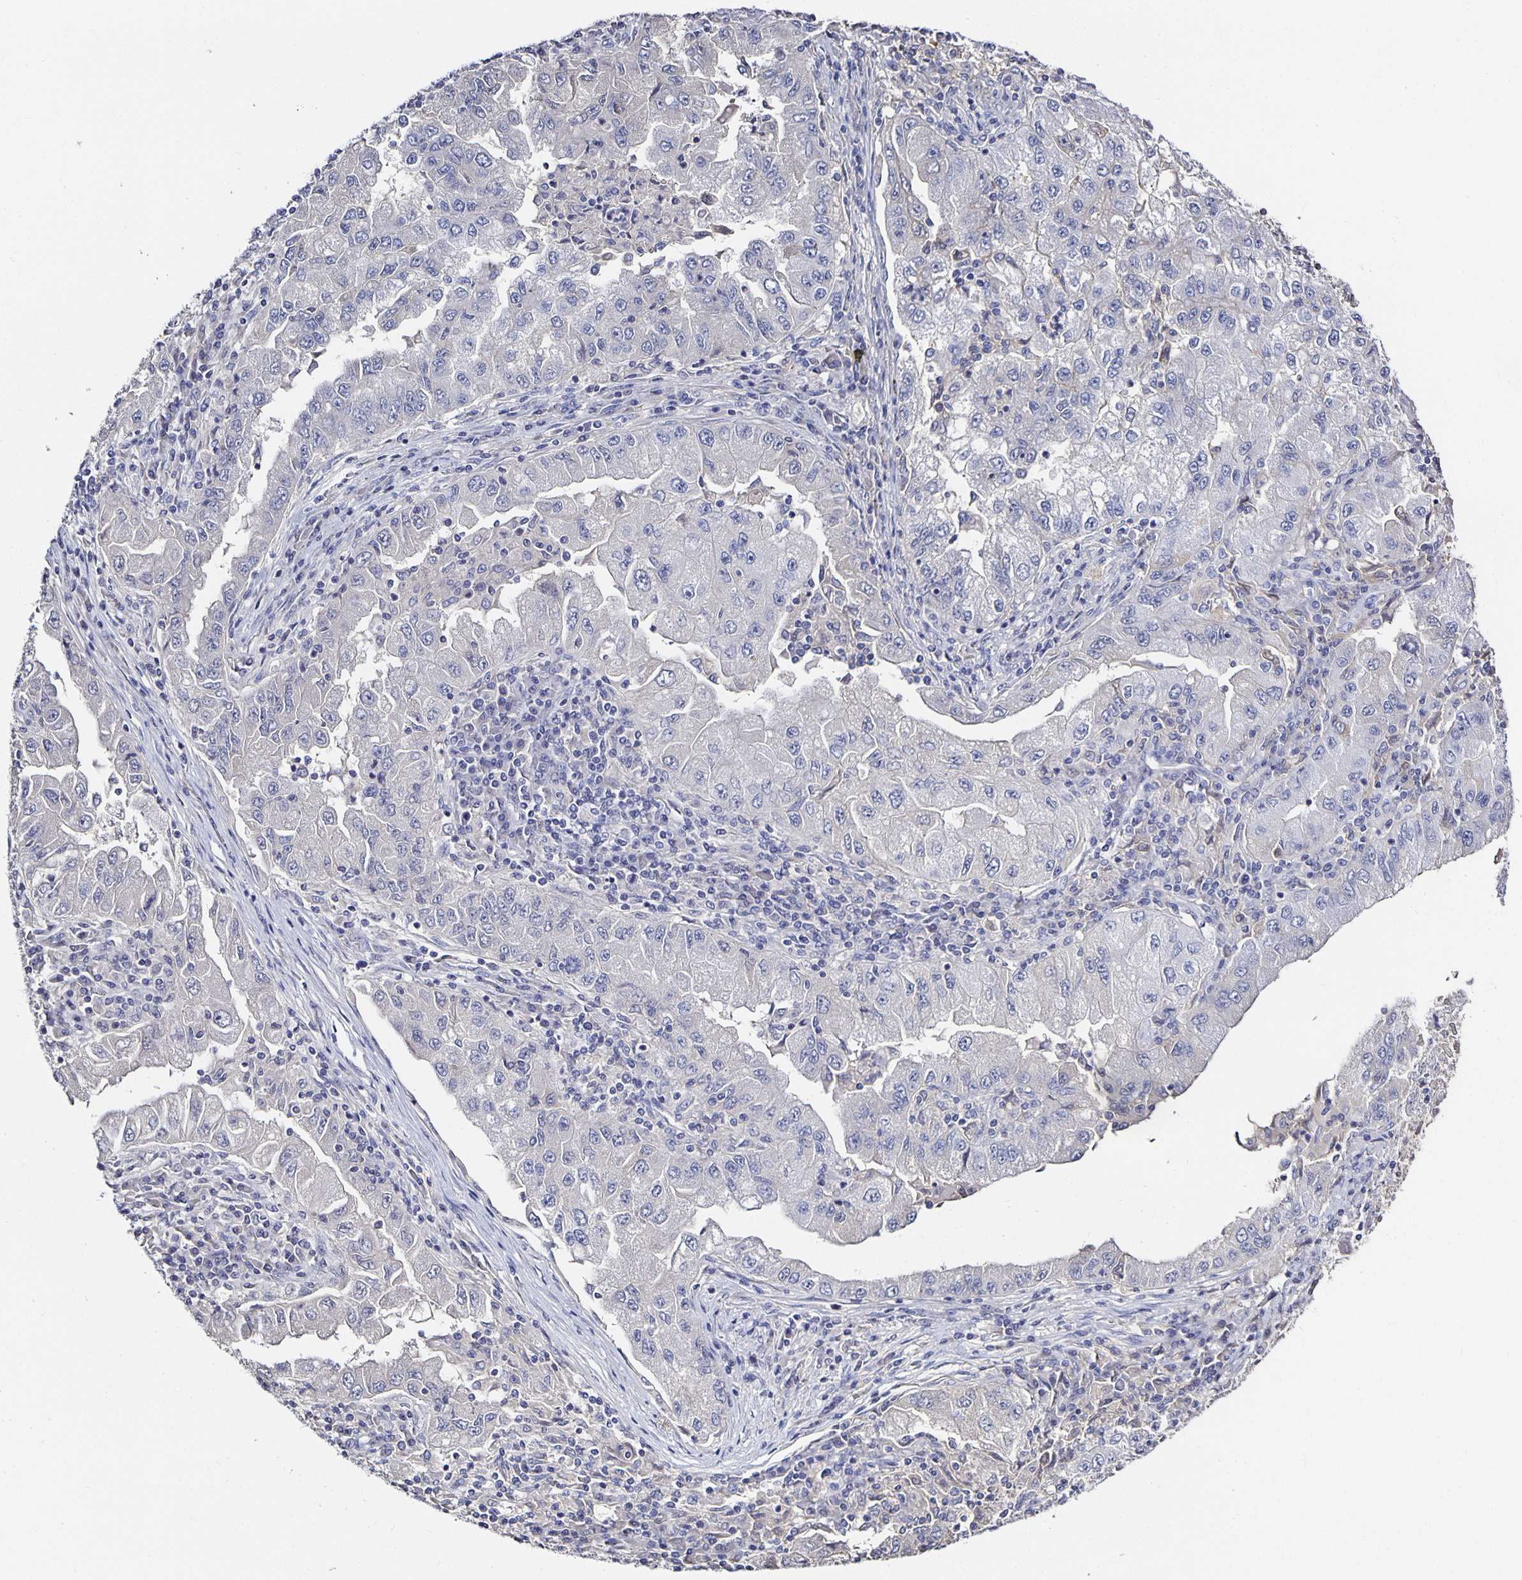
{"staining": {"intensity": "negative", "quantity": "none", "location": "none"}, "tissue": "lung cancer", "cell_type": "Tumor cells", "image_type": "cancer", "snomed": [{"axis": "morphology", "description": "Adenocarcinoma, NOS"}, {"axis": "morphology", "description": "Adenocarcinoma primary or metastatic"}, {"axis": "topography", "description": "Lung"}], "caption": "This is an immunohistochemistry micrograph of lung cancer. There is no positivity in tumor cells.", "gene": "TTR", "patient": {"sex": "male", "age": 74}}